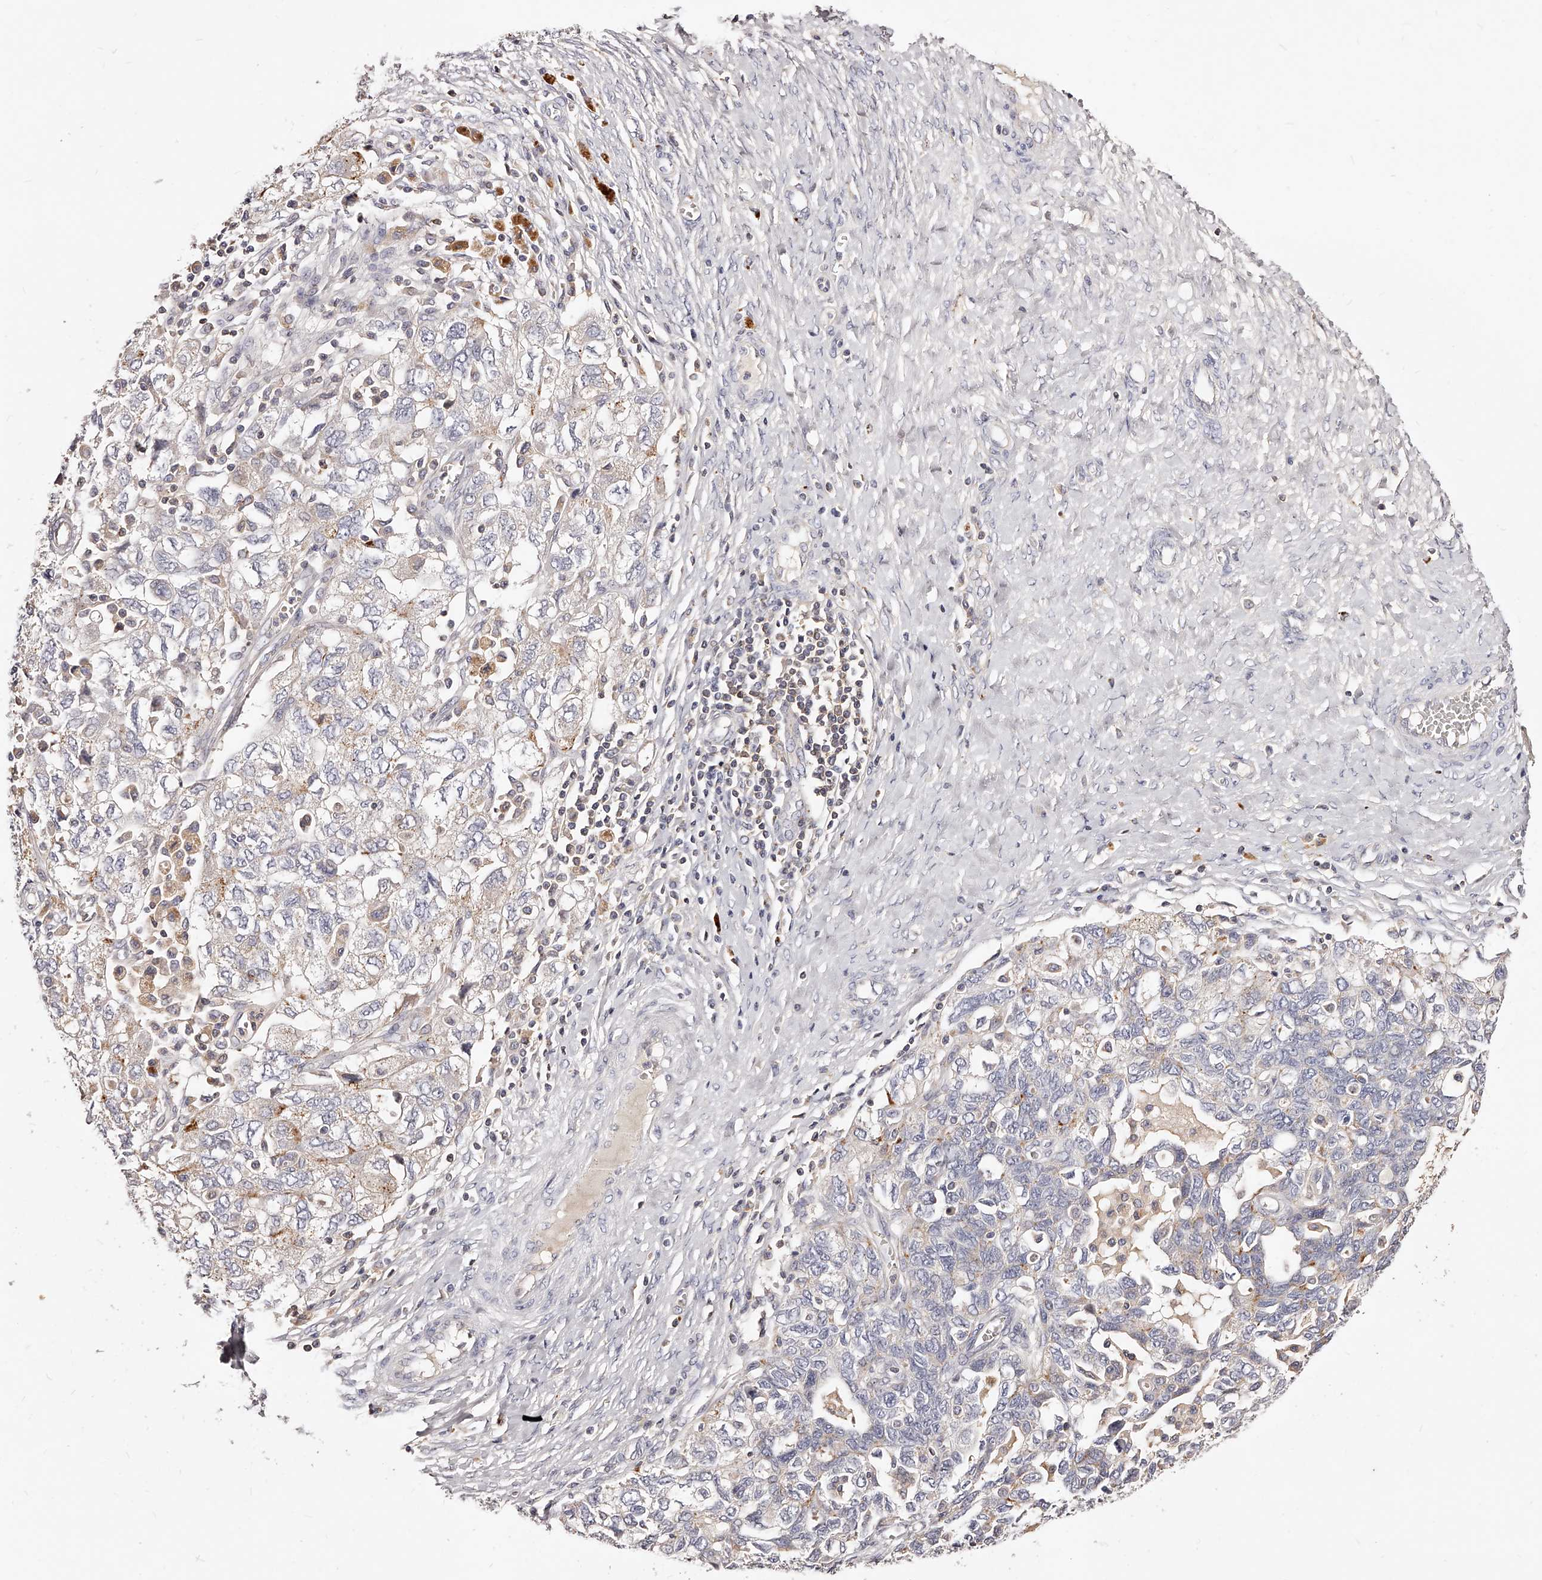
{"staining": {"intensity": "weak", "quantity": "<25%", "location": "cytoplasmic/membranous"}, "tissue": "ovarian cancer", "cell_type": "Tumor cells", "image_type": "cancer", "snomed": [{"axis": "morphology", "description": "Carcinoma, NOS"}, {"axis": "morphology", "description": "Cystadenocarcinoma, serous, NOS"}, {"axis": "topography", "description": "Ovary"}], "caption": "Image shows no significant protein expression in tumor cells of ovarian cancer (carcinoma). The staining was performed using DAB to visualize the protein expression in brown, while the nuclei were stained in blue with hematoxylin (Magnification: 20x).", "gene": "PHACTR1", "patient": {"sex": "female", "age": 69}}